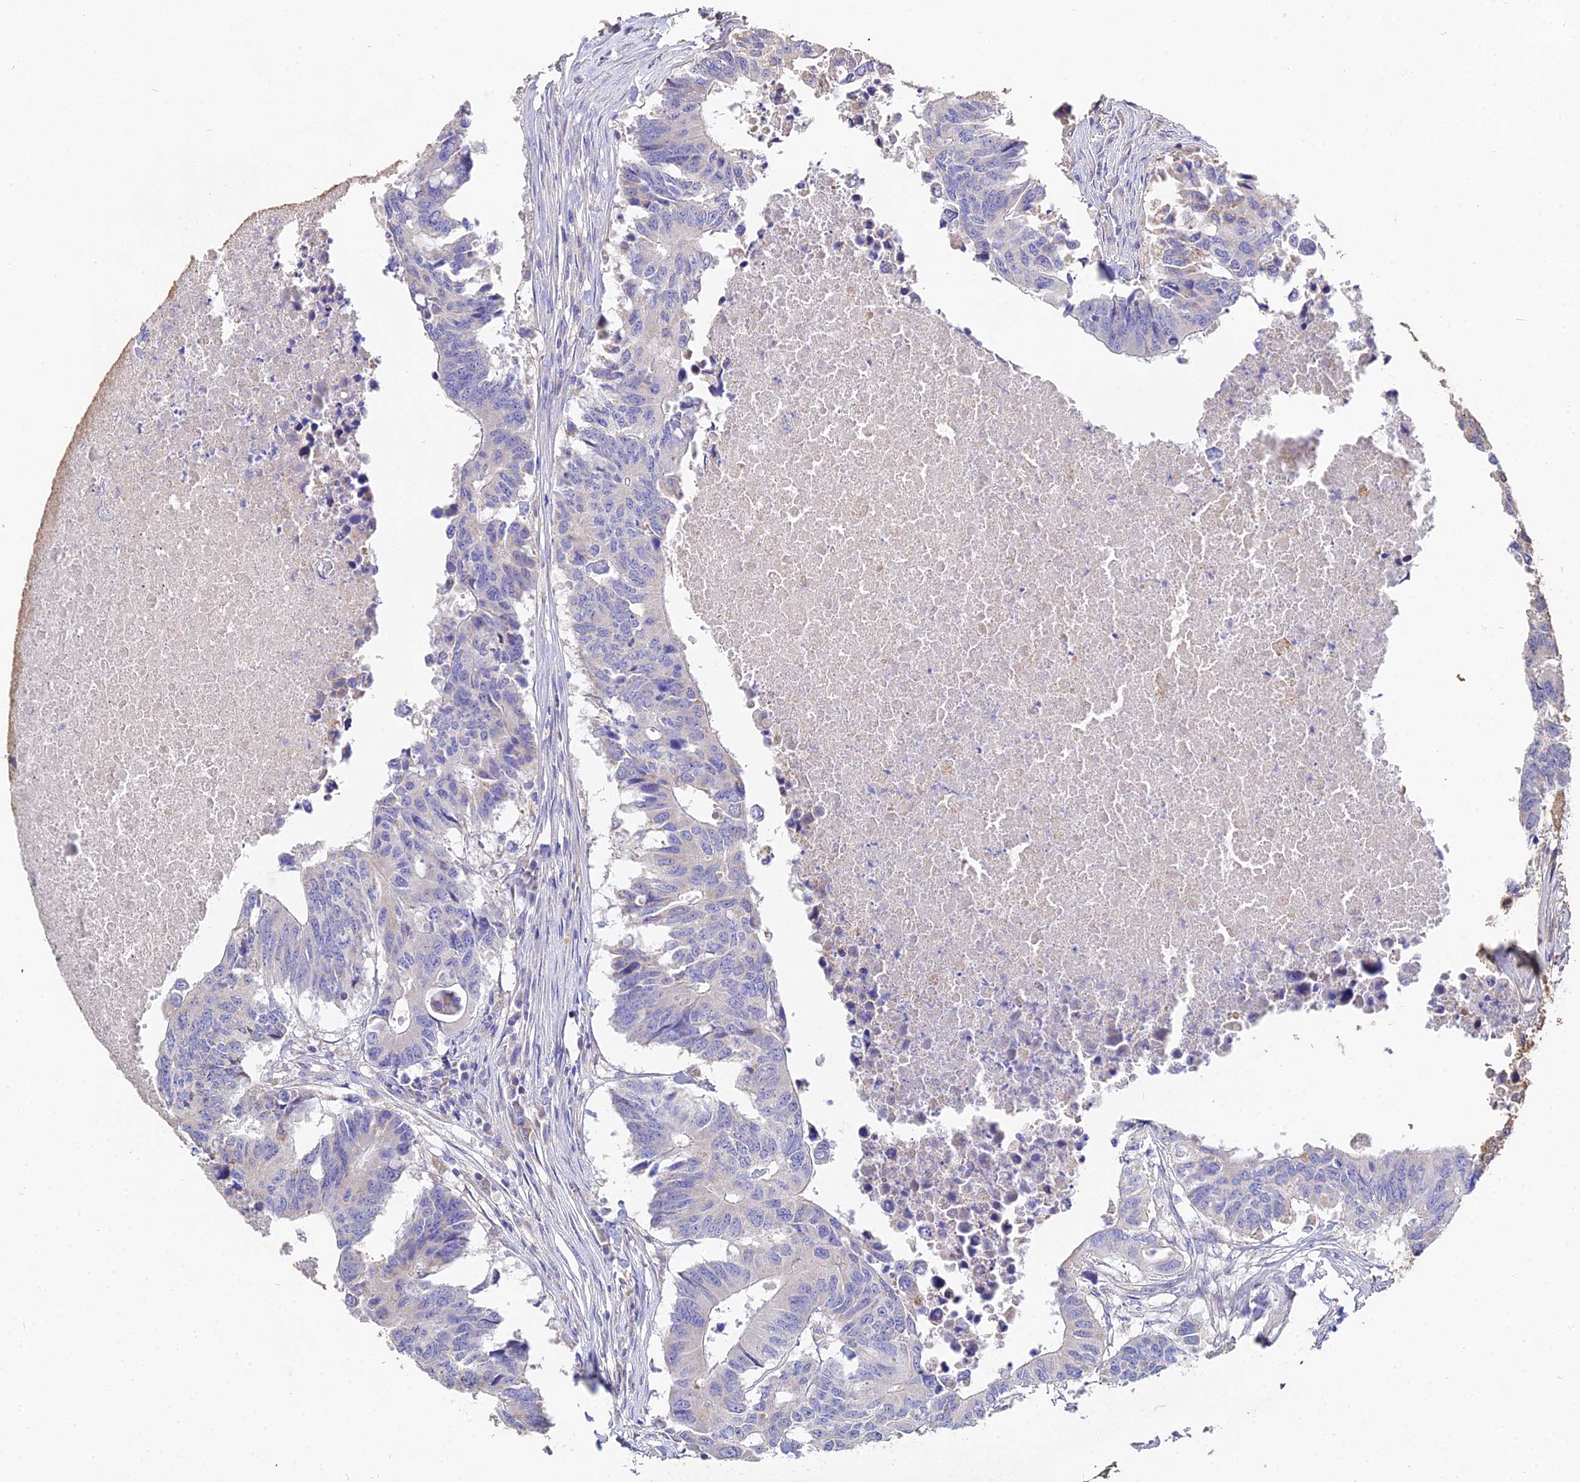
{"staining": {"intensity": "negative", "quantity": "none", "location": "none"}, "tissue": "colorectal cancer", "cell_type": "Tumor cells", "image_type": "cancer", "snomed": [{"axis": "morphology", "description": "Adenocarcinoma, NOS"}, {"axis": "topography", "description": "Colon"}], "caption": "Human adenocarcinoma (colorectal) stained for a protein using IHC demonstrates no staining in tumor cells.", "gene": "PPP2R2C", "patient": {"sex": "male", "age": 71}}